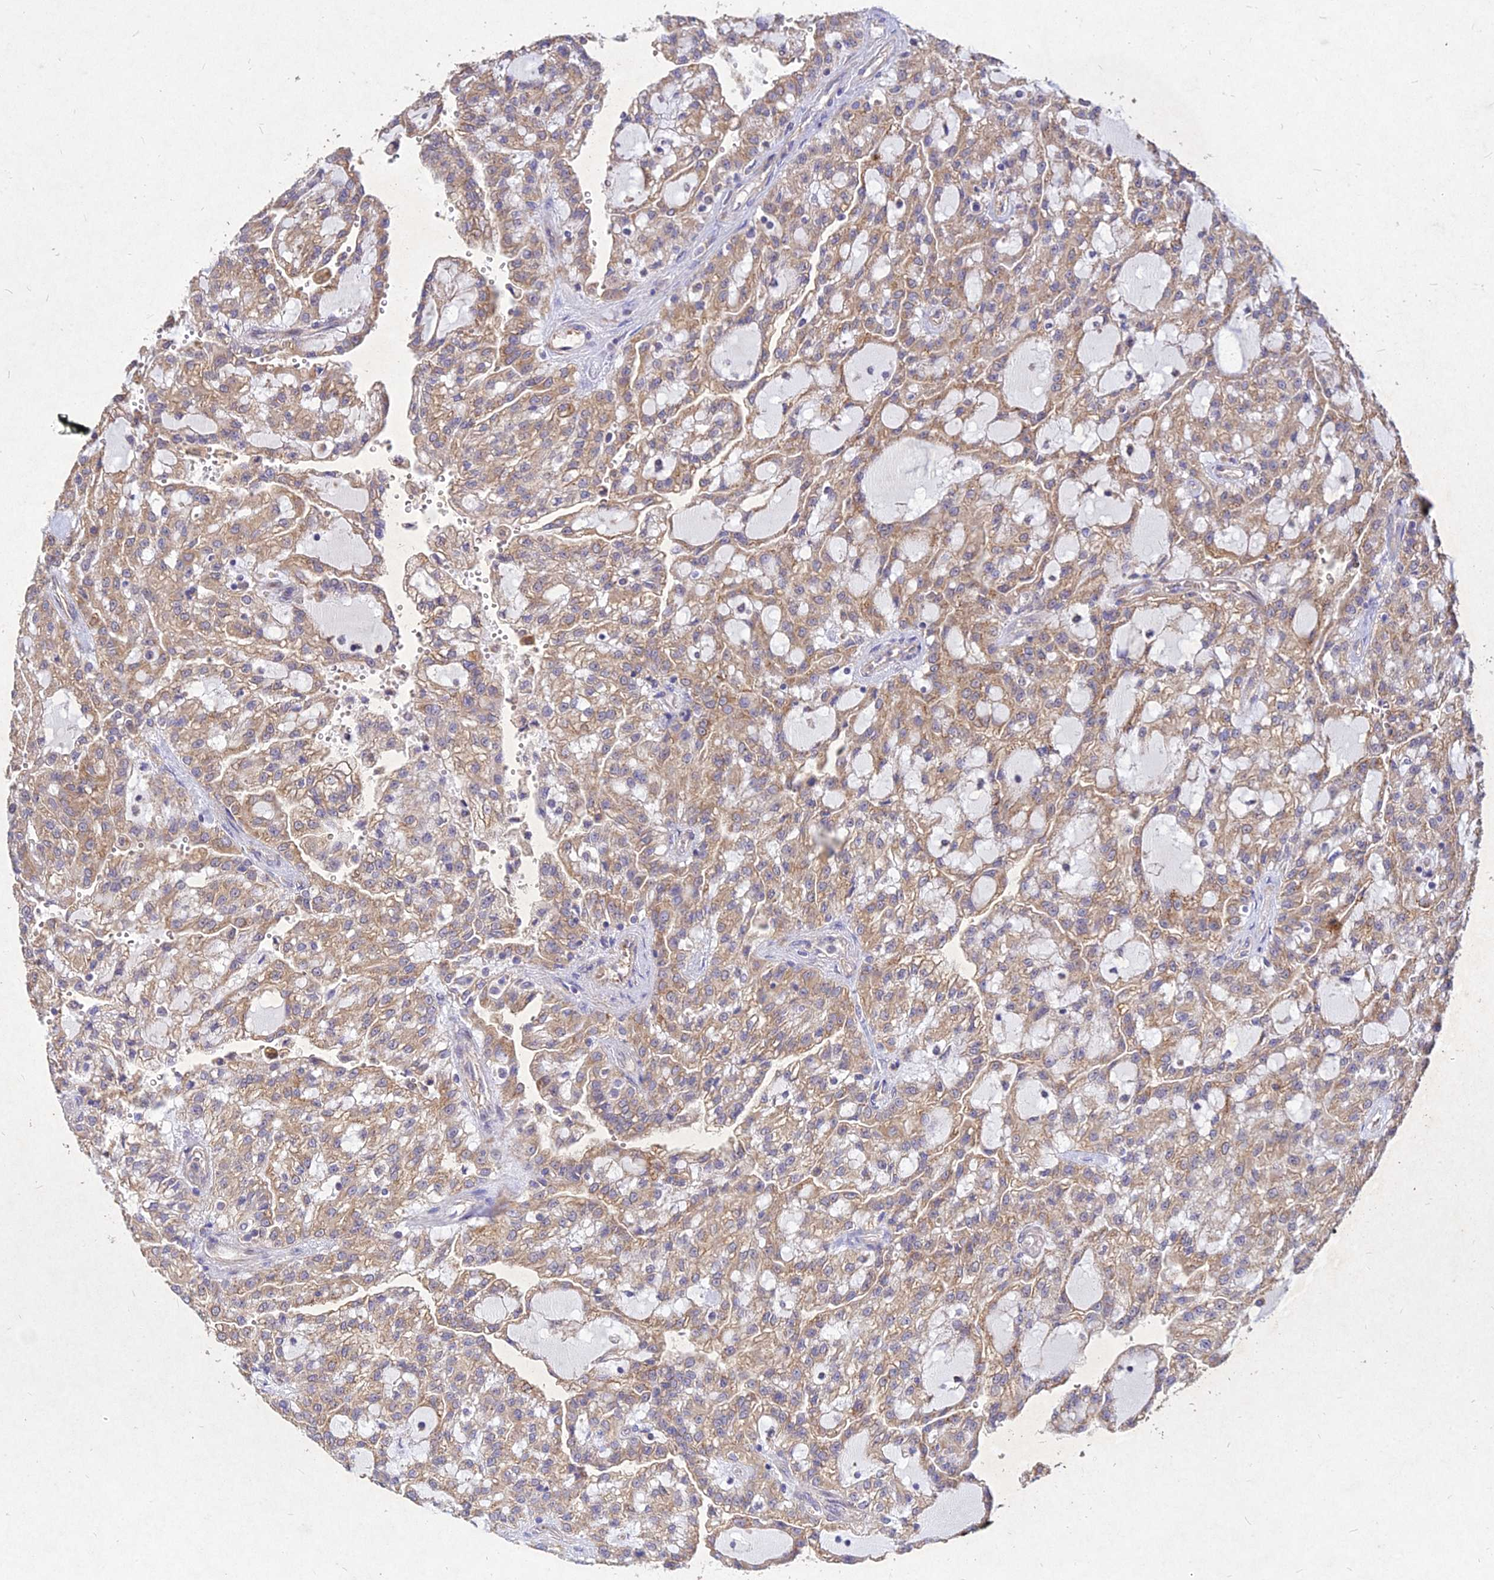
{"staining": {"intensity": "moderate", "quantity": ">75%", "location": "cytoplasmic/membranous"}, "tissue": "renal cancer", "cell_type": "Tumor cells", "image_type": "cancer", "snomed": [{"axis": "morphology", "description": "Adenocarcinoma, NOS"}, {"axis": "topography", "description": "Kidney"}], "caption": "The photomicrograph shows a brown stain indicating the presence of a protein in the cytoplasmic/membranous of tumor cells in renal adenocarcinoma.", "gene": "SKA1", "patient": {"sex": "male", "age": 63}}